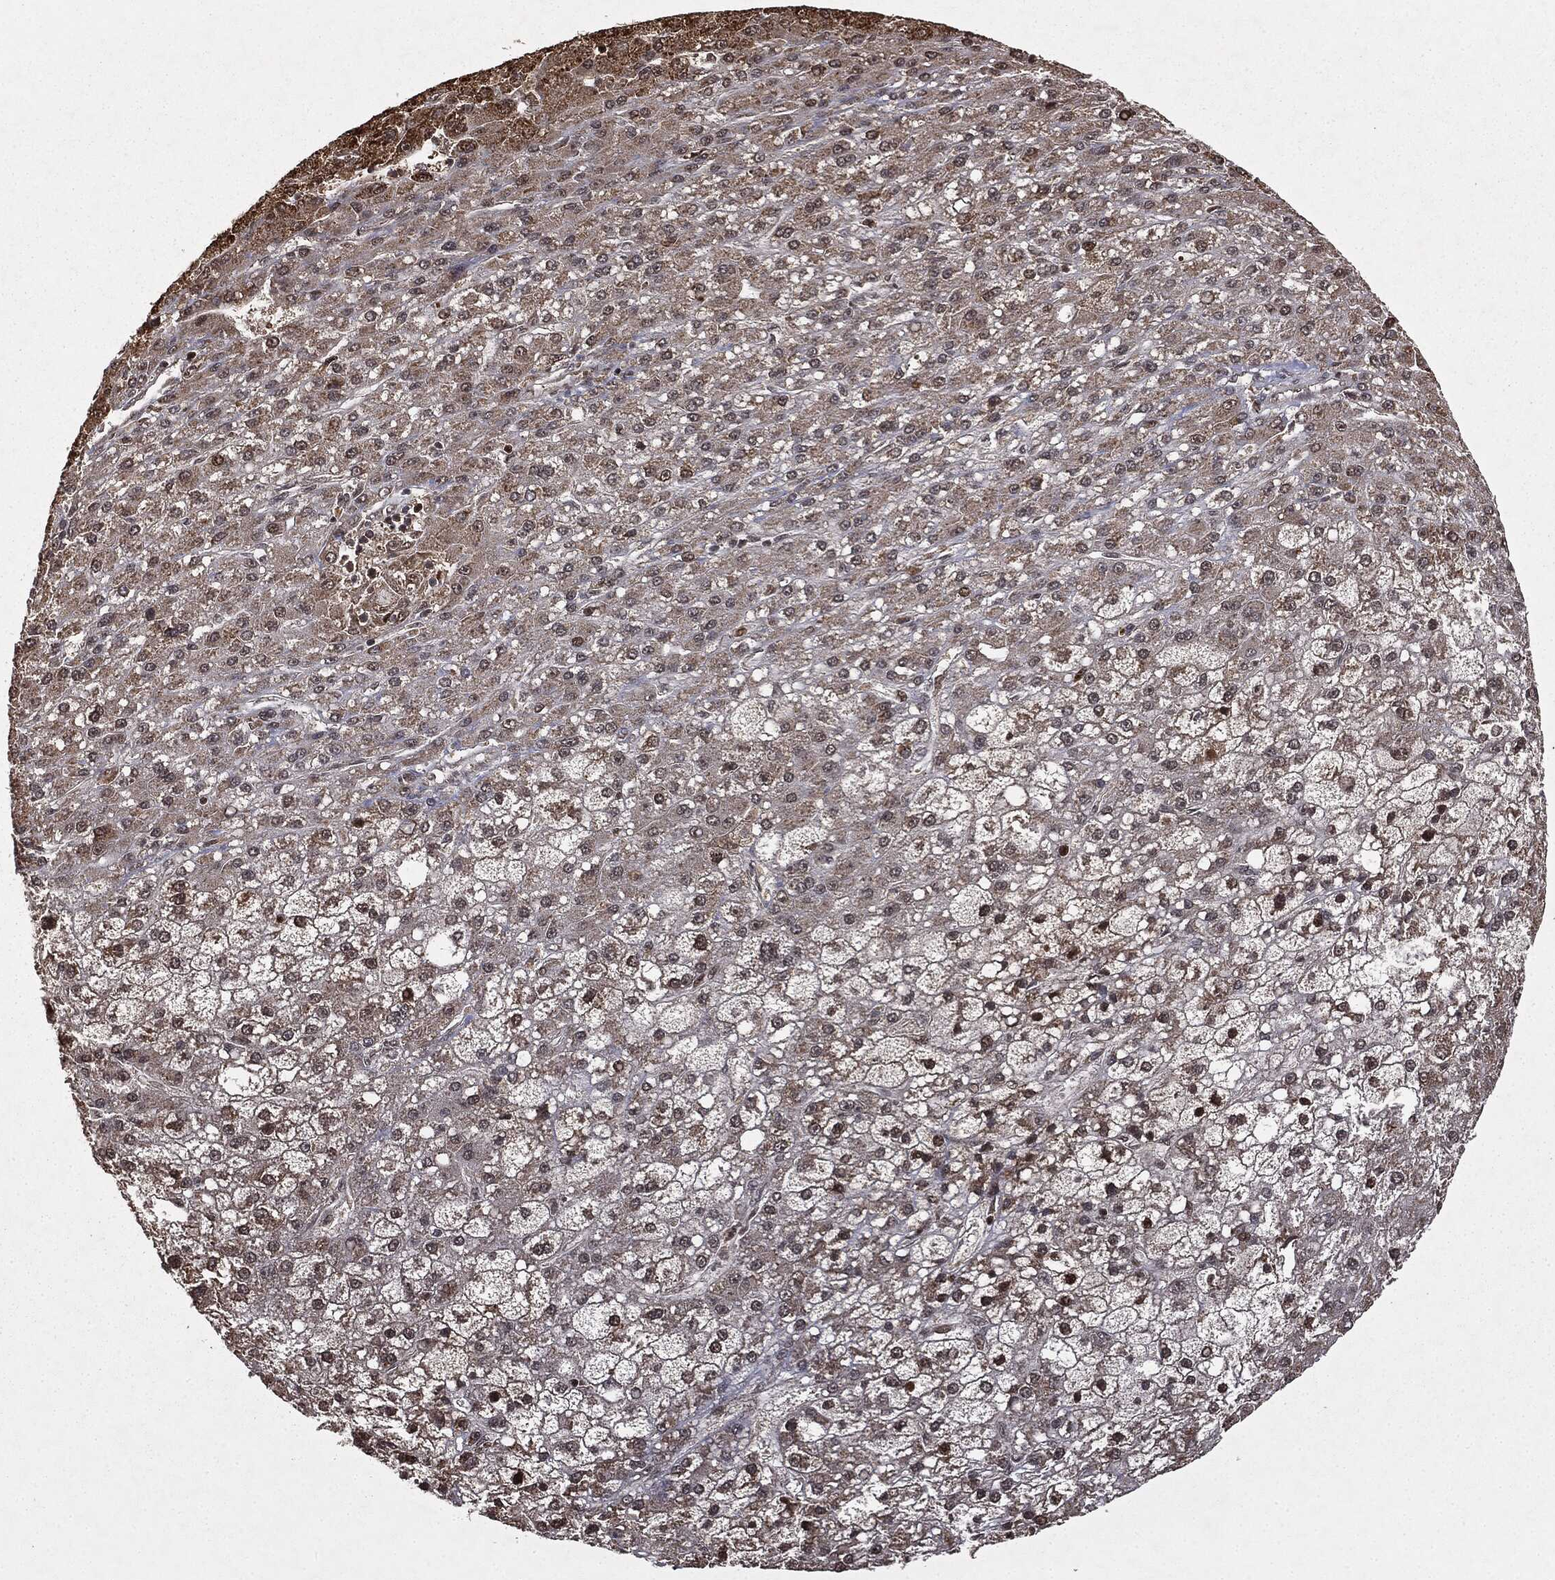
{"staining": {"intensity": "moderate", "quantity": "<25%", "location": "cytoplasmic/membranous,nuclear"}, "tissue": "liver cancer", "cell_type": "Tumor cells", "image_type": "cancer", "snomed": [{"axis": "morphology", "description": "Carcinoma, Hepatocellular, NOS"}, {"axis": "topography", "description": "Liver"}], "caption": "High-power microscopy captured an immunohistochemistry histopathology image of liver hepatocellular carcinoma, revealing moderate cytoplasmic/membranous and nuclear positivity in approximately <25% of tumor cells.", "gene": "ZNHIT6", "patient": {"sex": "male", "age": 67}}